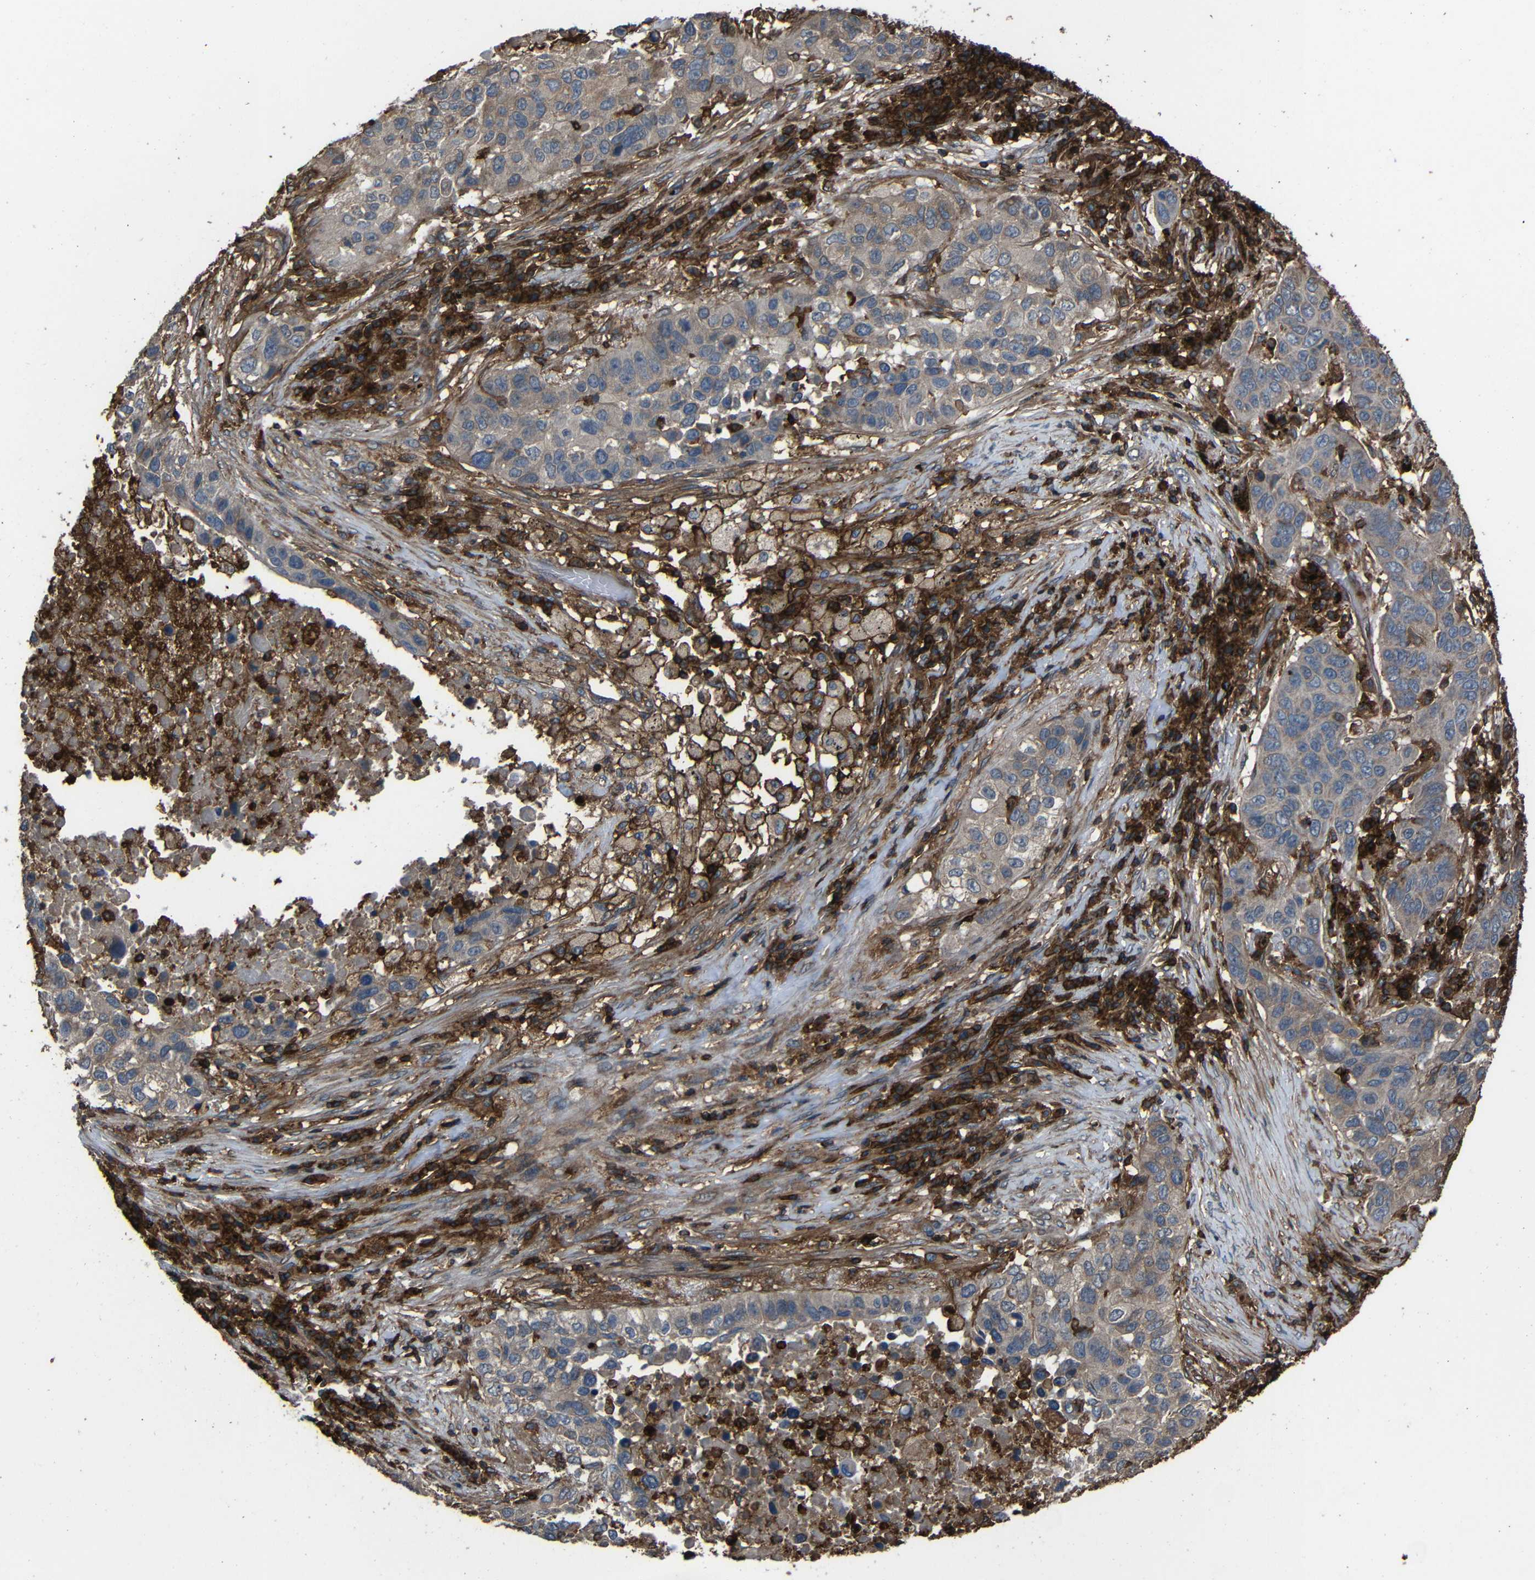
{"staining": {"intensity": "weak", "quantity": "25%-75%", "location": "cytoplasmic/membranous"}, "tissue": "lung cancer", "cell_type": "Tumor cells", "image_type": "cancer", "snomed": [{"axis": "morphology", "description": "Squamous cell carcinoma, NOS"}, {"axis": "topography", "description": "Lung"}], "caption": "The photomicrograph displays staining of lung cancer (squamous cell carcinoma), revealing weak cytoplasmic/membranous protein staining (brown color) within tumor cells. (DAB (3,3'-diaminobenzidine) = brown stain, brightfield microscopy at high magnification).", "gene": "ADGRE5", "patient": {"sex": "male", "age": 57}}